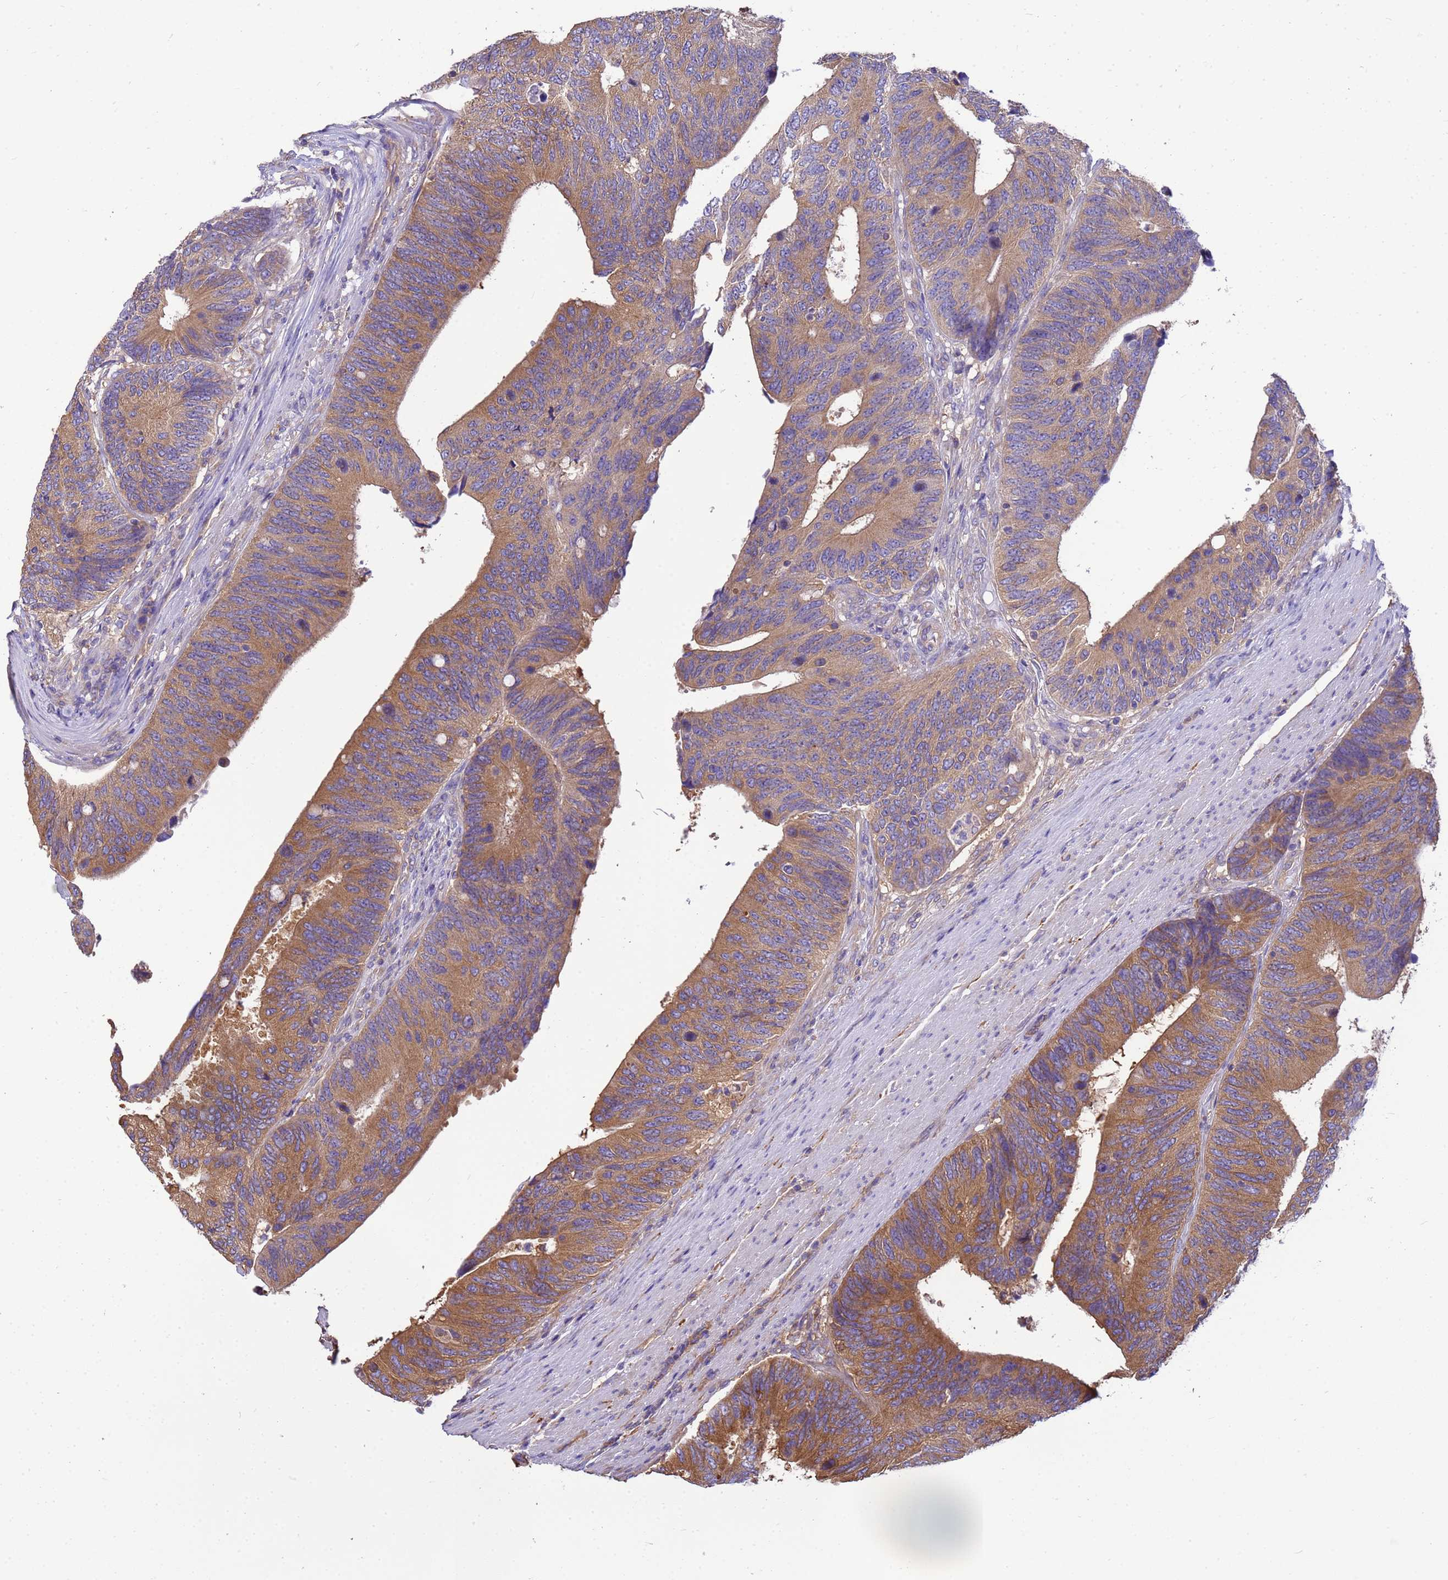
{"staining": {"intensity": "moderate", "quantity": ">75%", "location": "cytoplasmic/membranous"}, "tissue": "colorectal cancer", "cell_type": "Tumor cells", "image_type": "cancer", "snomed": [{"axis": "morphology", "description": "Adenocarcinoma, NOS"}, {"axis": "topography", "description": "Colon"}], "caption": "Human adenocarcinoma (colorectal) stained with a brown dye displays moderate cytoplasmic/membranous positive expression in approximately >75% of tumor cells.", "gene": "TUBB1", "patient": {"sex": "male", "age": 87}}